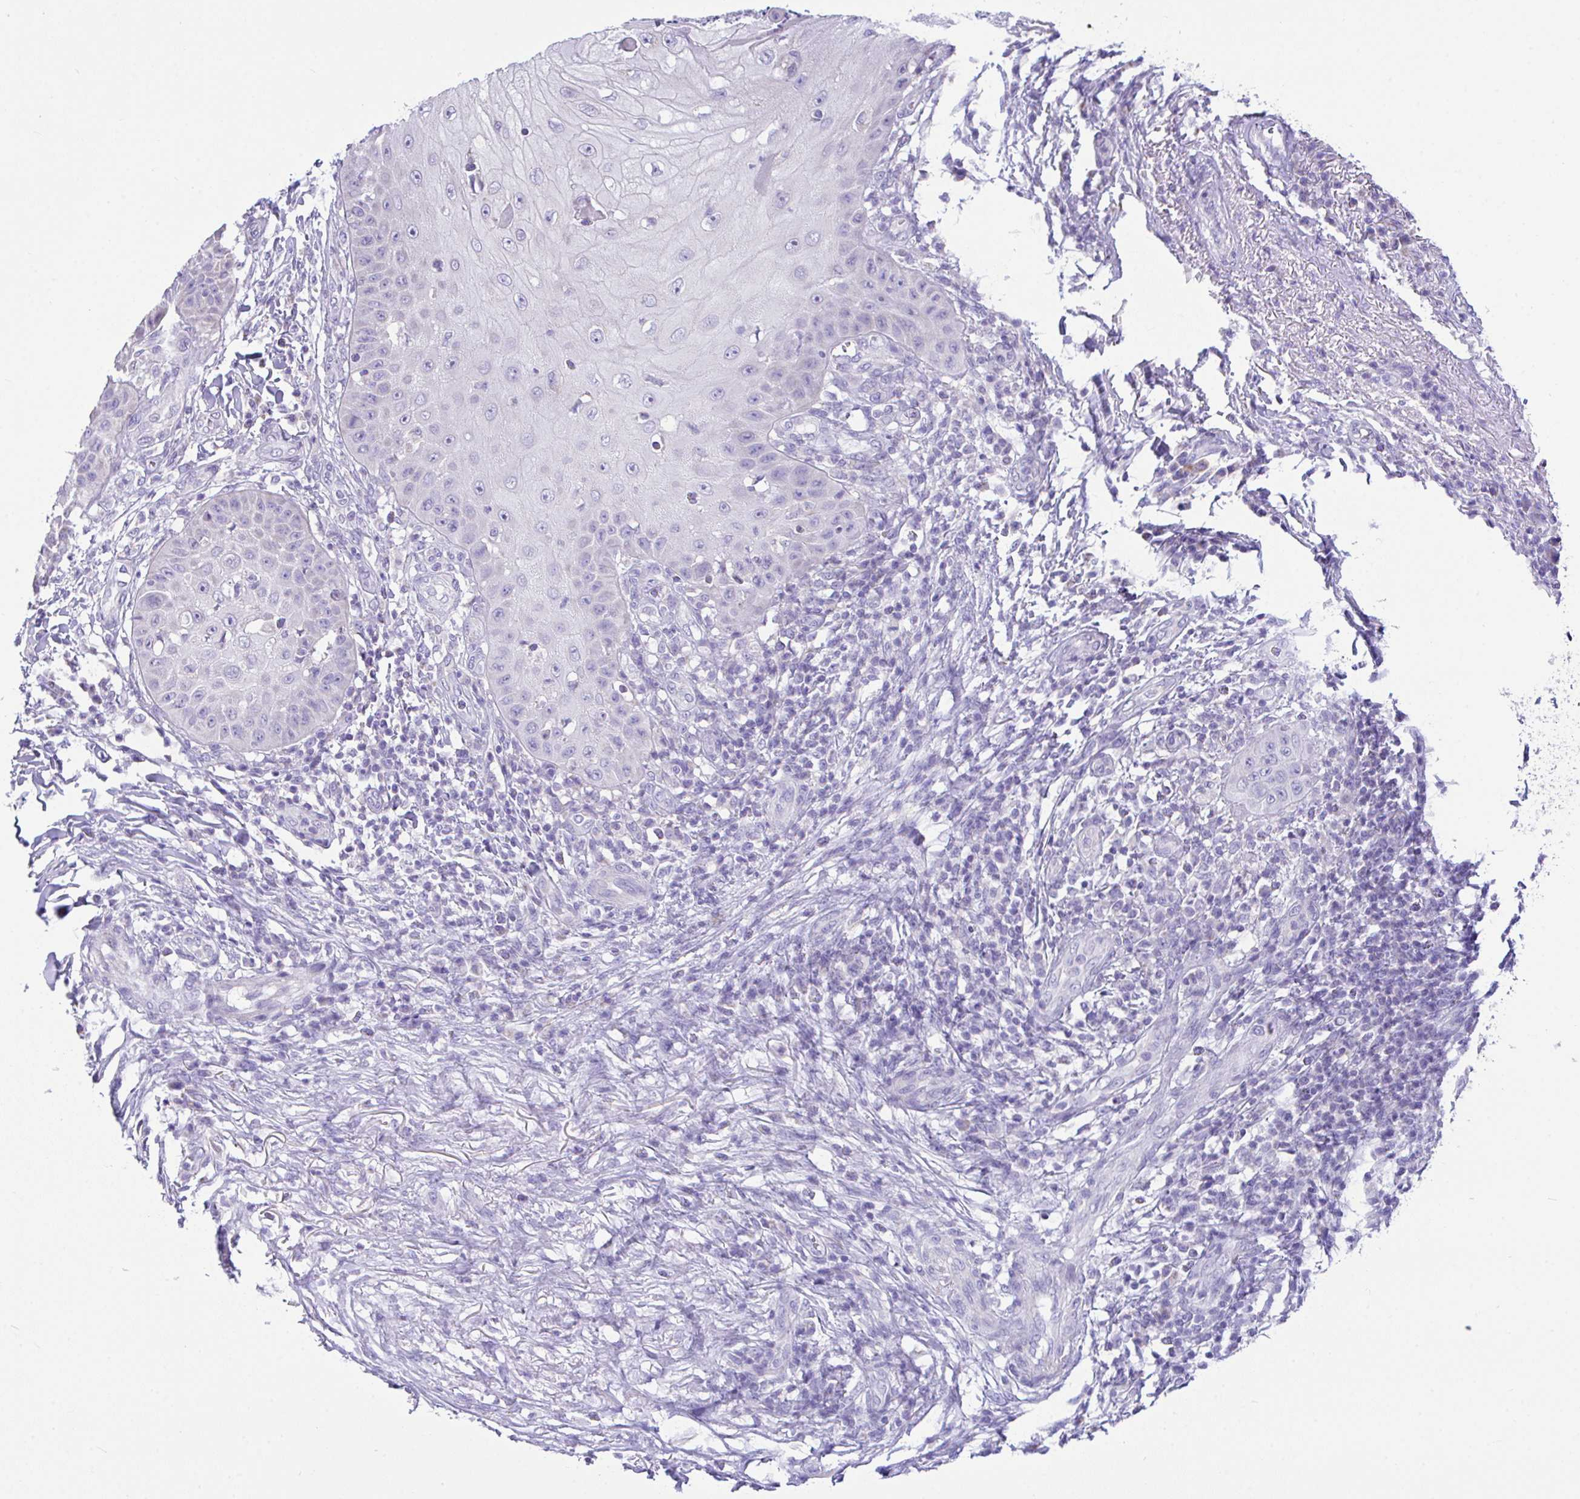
{"staining": {"intensity": "negative", "quantity": "none", "location": "none"}, "tissue": "skin cancer", "cell_type": "Tumor cells", "image_type": "cancer", "snomed": [{"axis": "morphology", "description": "Squamous cell carcinoma, NOS"}, {"axis": "topography", "description": "Skin"}], "caption": "Tumor cells show no significant staining in skin cancer. Nuclei are stained in blue.", "gene": "NLRP8", "patient": {"sex": "male", "age": 70}}